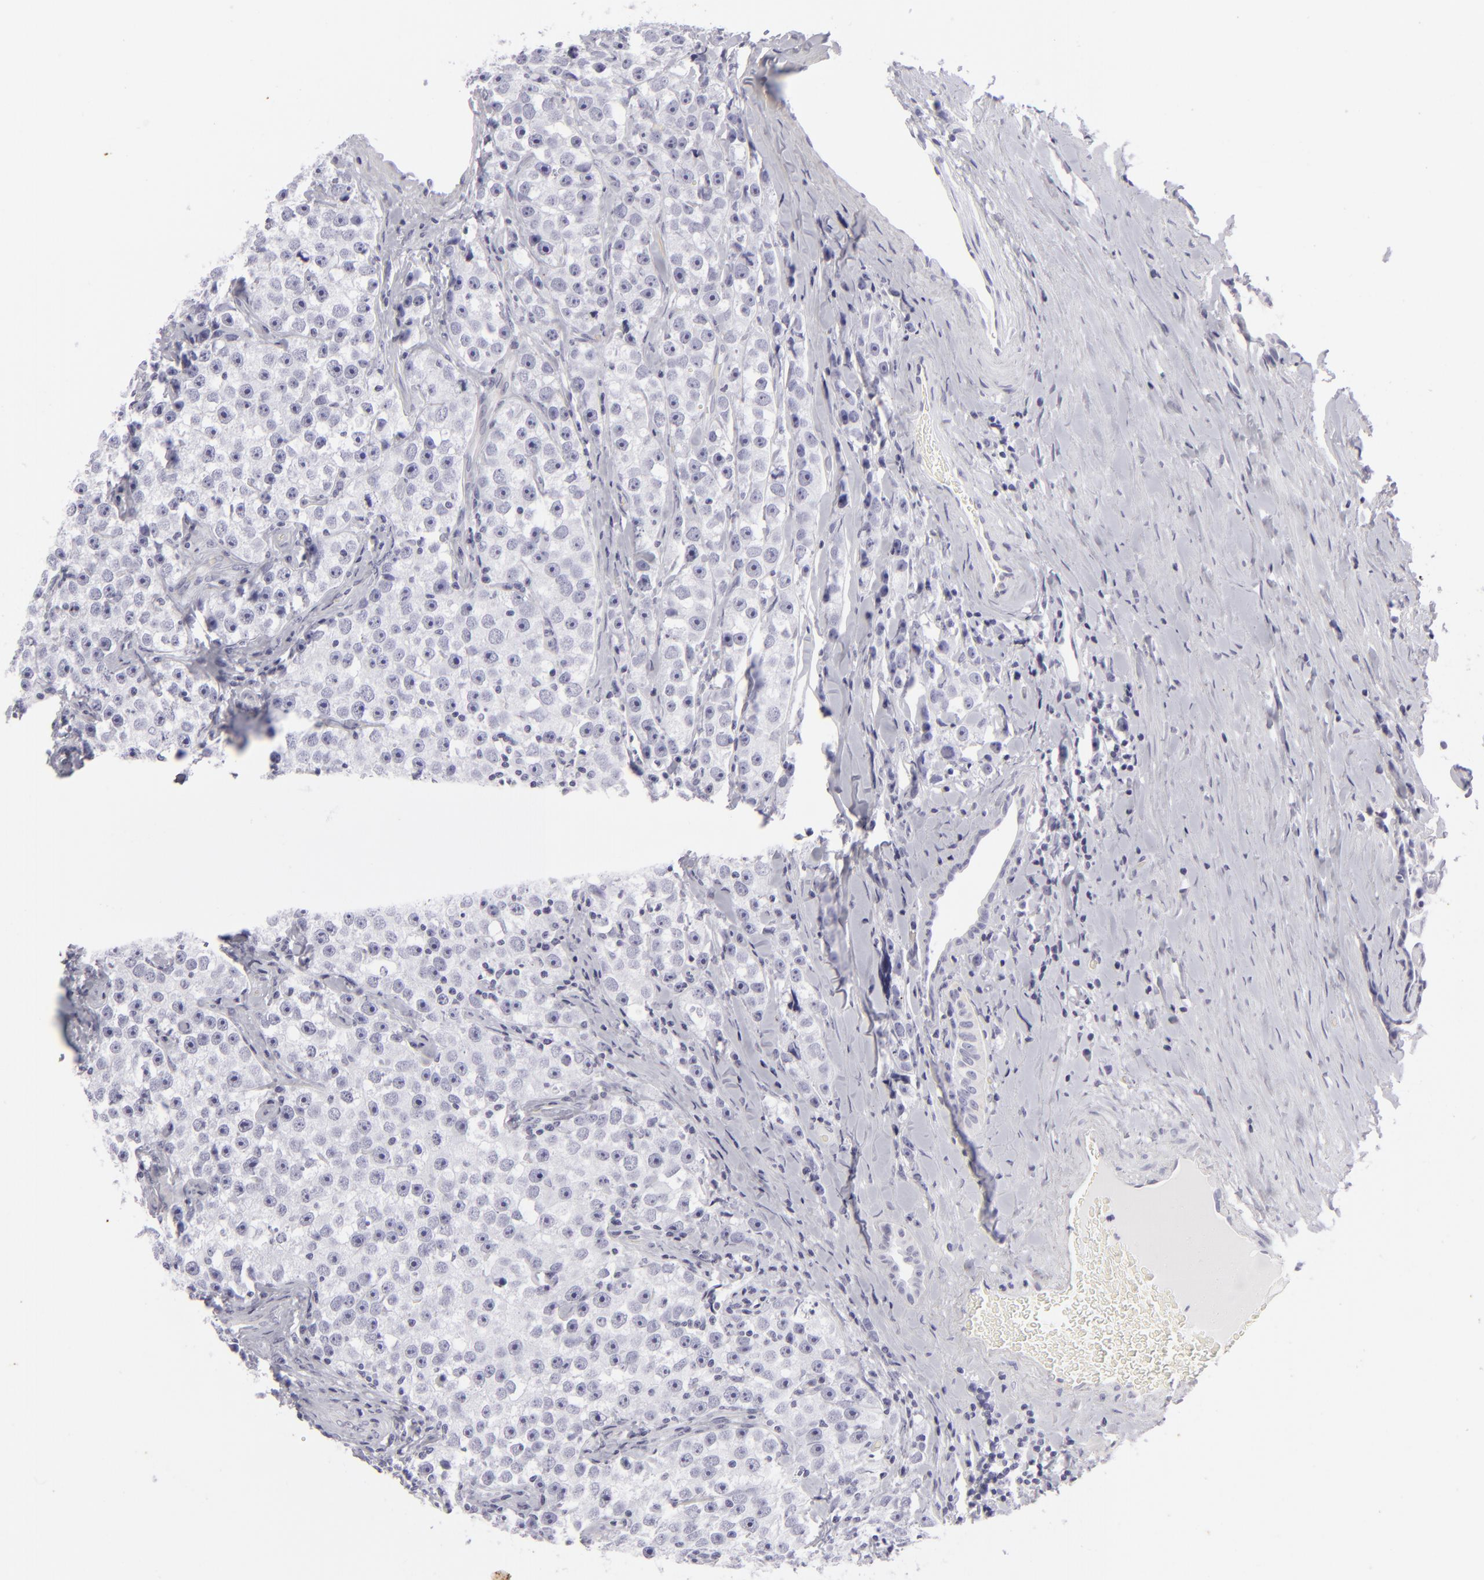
{"staining": {"intensity": "negative", "quantity": "none", "location": "none"}, "tissue": "testis cancer", "cell_type": "Tumor cells", "image_type": "cancer", "snomed": [{"axis": "morphology", "description": "Seminoma, NOS"}, {"axis": "topography", "description": "Testis"}], "caption": "Human testis cancer (seminoma) stained for a protein using immunohistochemistry (IHC) demonstrates no positivity in tumor cells.", "gene": "KRT1", "patient": {"sex": "male", "age": 32}}